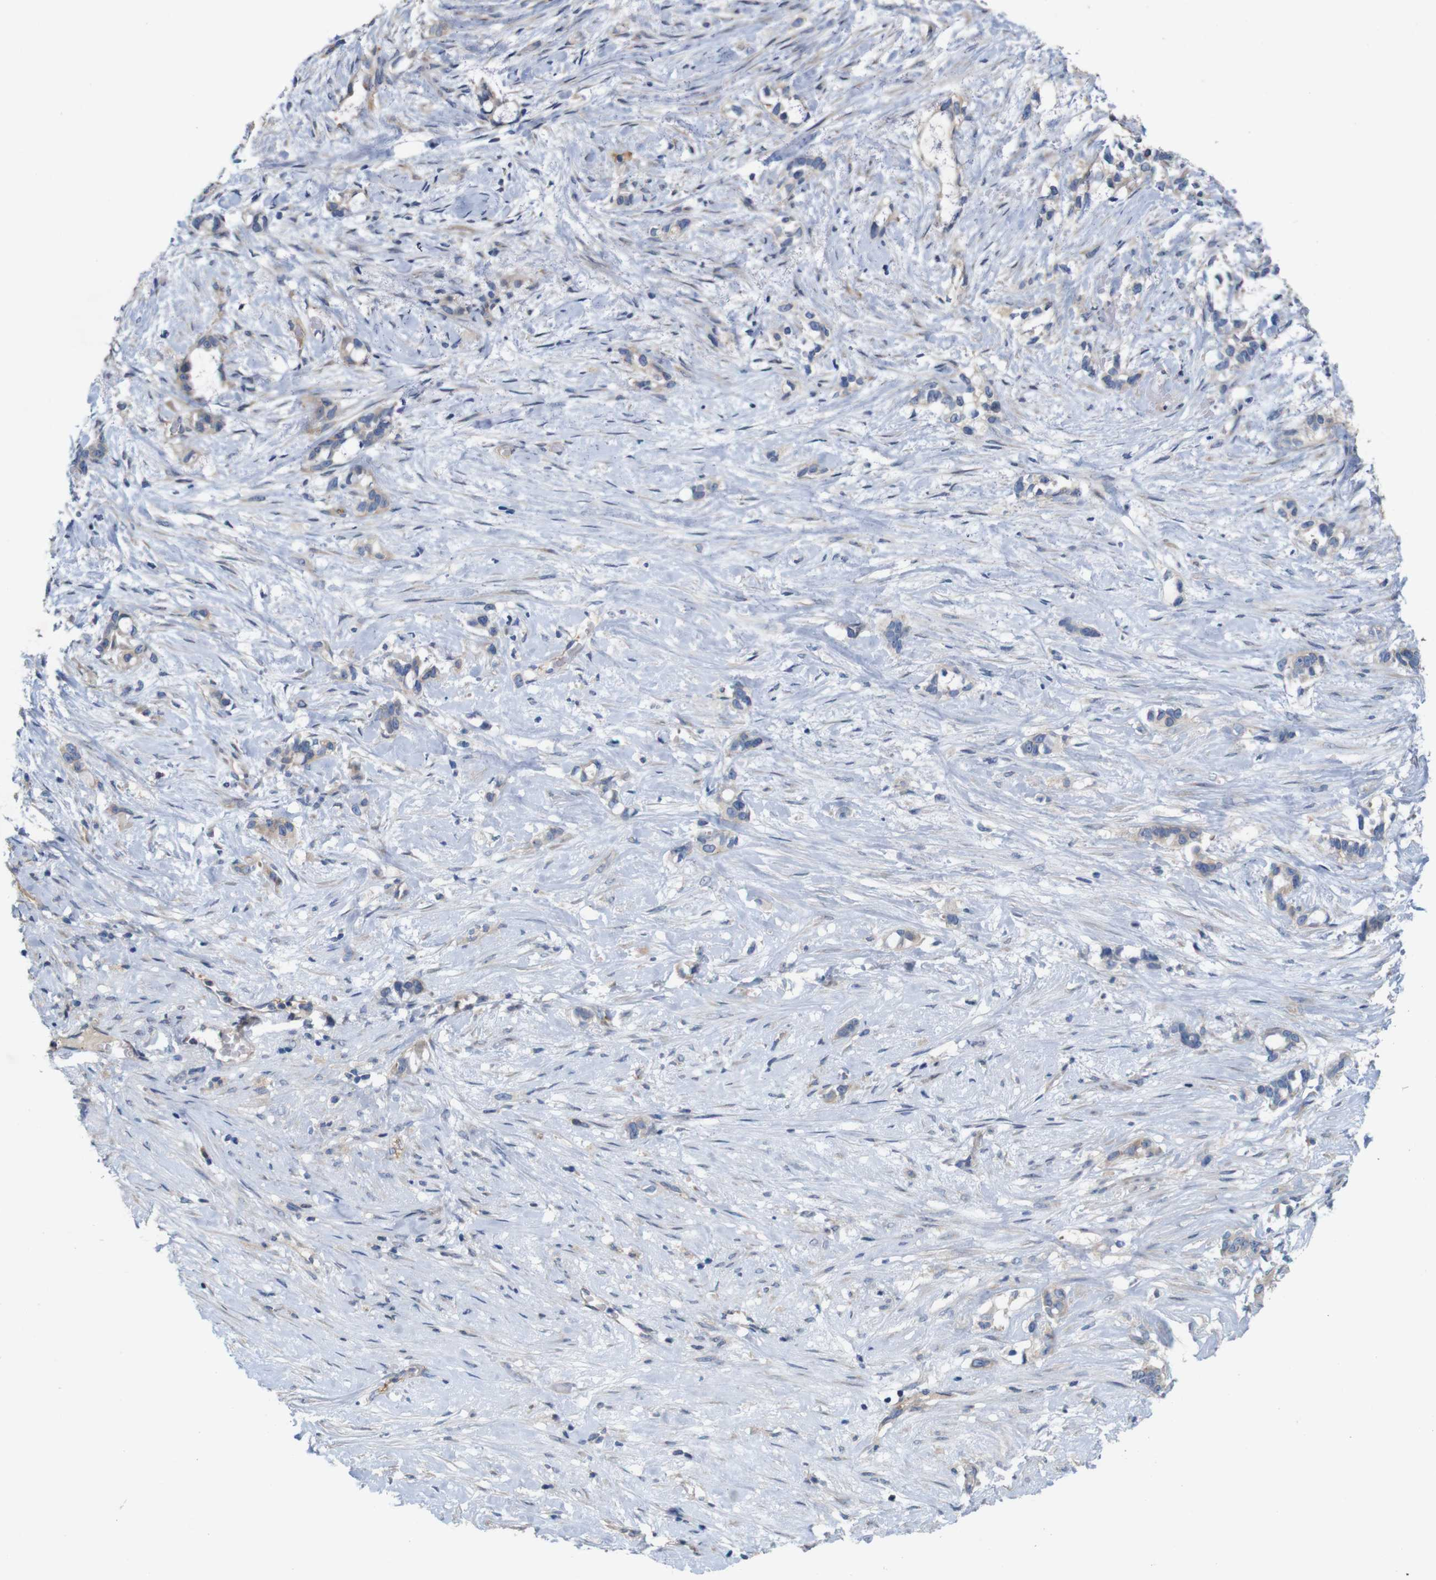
{"staining": {"intensity": "weak", "quantity": "<25%", "location": "cytoplasmic/membranous"}, "tissue": "liver cancer", "cell_type": "Tumor cells", "image_type": "cancer", "snomed": [{"axis": "morphology", "description": "Cholangiocarcinoma"}, {"axis": "topography", "description": "Liver"}], "caption": "Histopathology image shows no significant protein expression in tumor cells of cholangiocarcinoma (liver).", "gene": "MYEOV", "patient": {"sex": "female", "age": 65}}